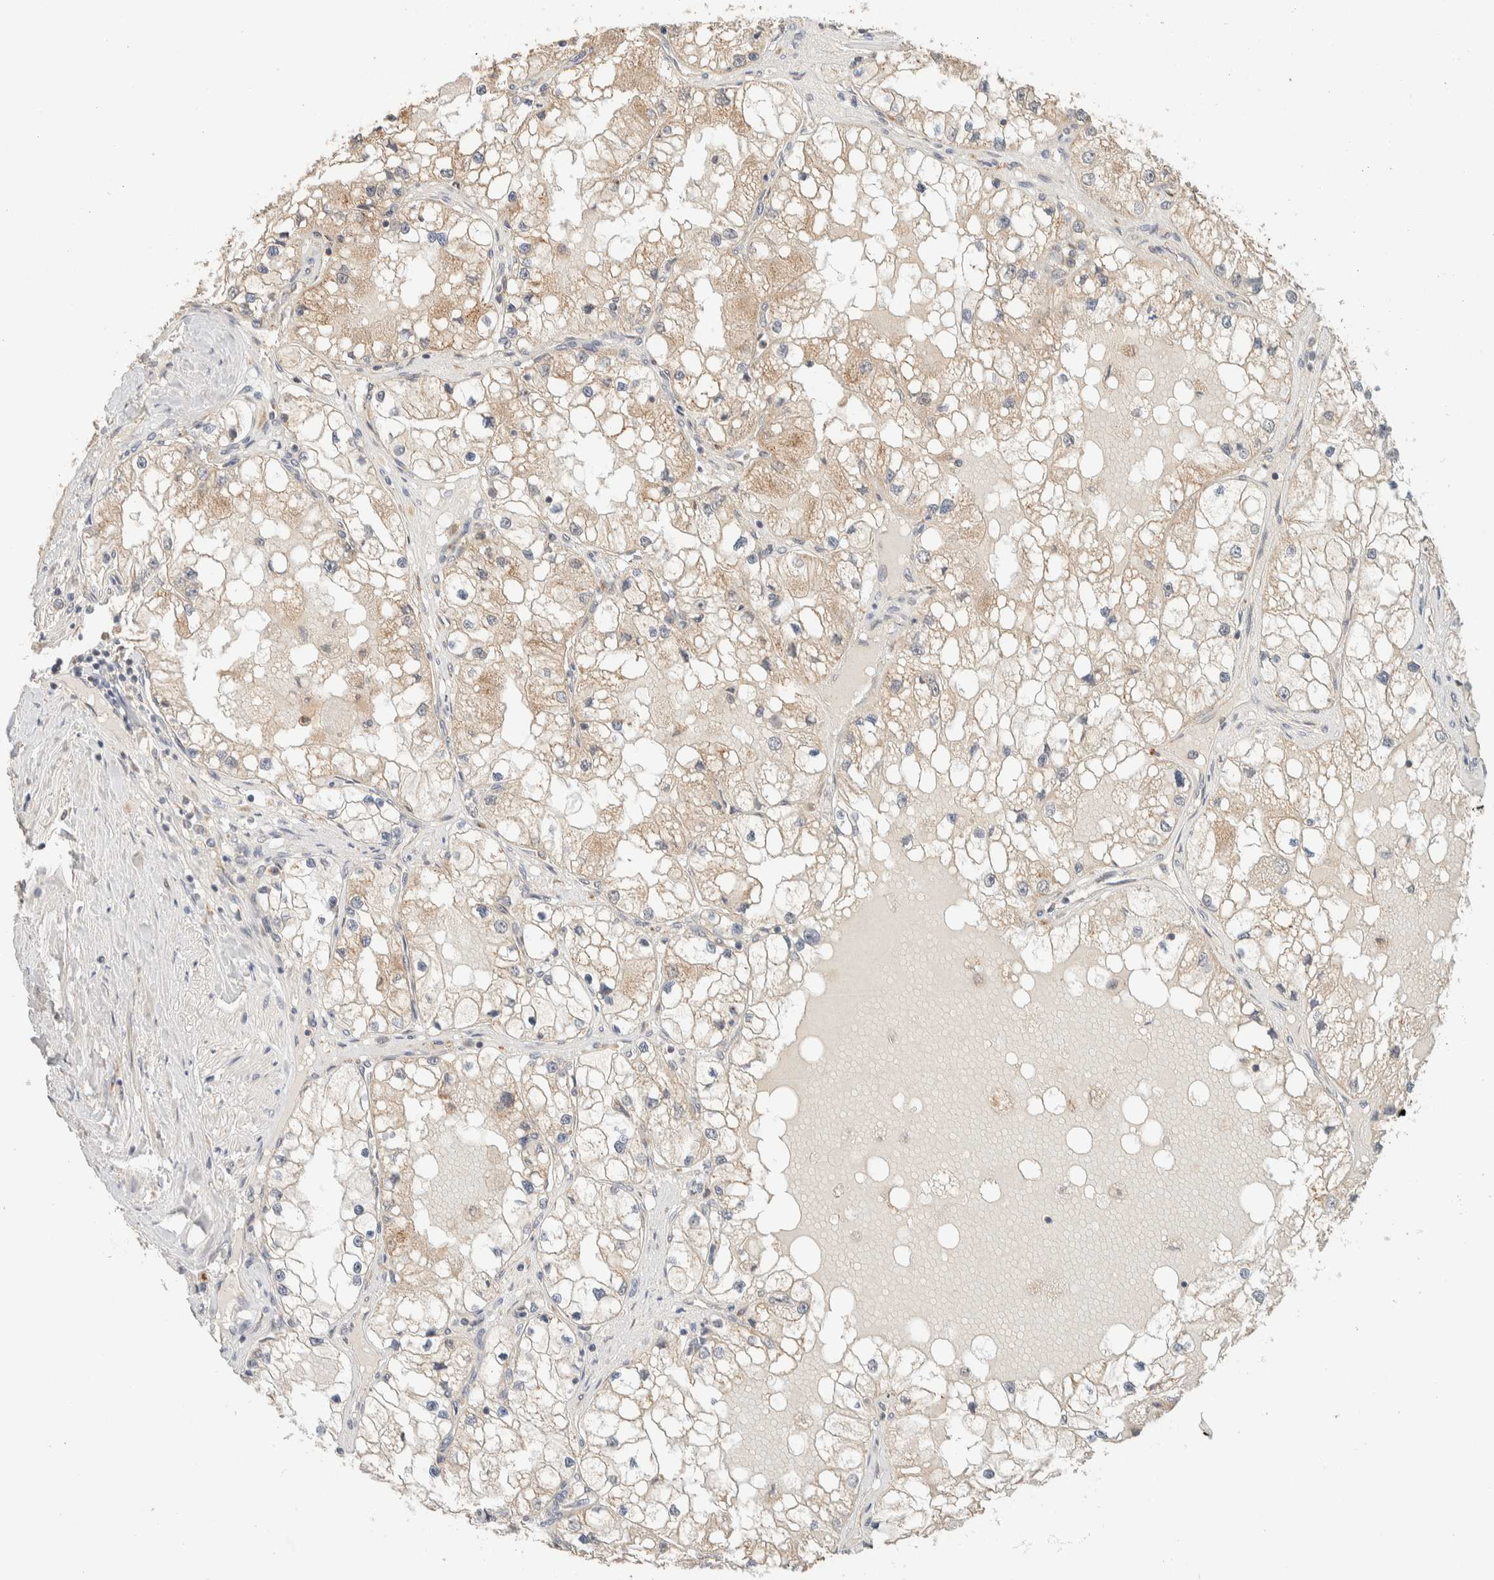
{"staining": {"intensity": "weak", "quantity": "25%-75%", "location": "cytoplasmic/membranous"}, "tissue": "renal cancer", "cell_type": "Tumor cells", "image_type": "cancer", "snomed": [{"axis": "morphology", "description": "Adenocarcinoma, NOS"}, {"axis": "topography", "description": "Kidney"}], "caption": "The immunohistochemical stain highlights weak cytoplasmic/membranous staining in tumor cells of renal cancer (adenocarcinoma) tissue. (DAB IHC, brown staining for protein, blue staining for nuclei).", "gene": "MRPL41", "patient": {"sex": "male", "age": 68}}